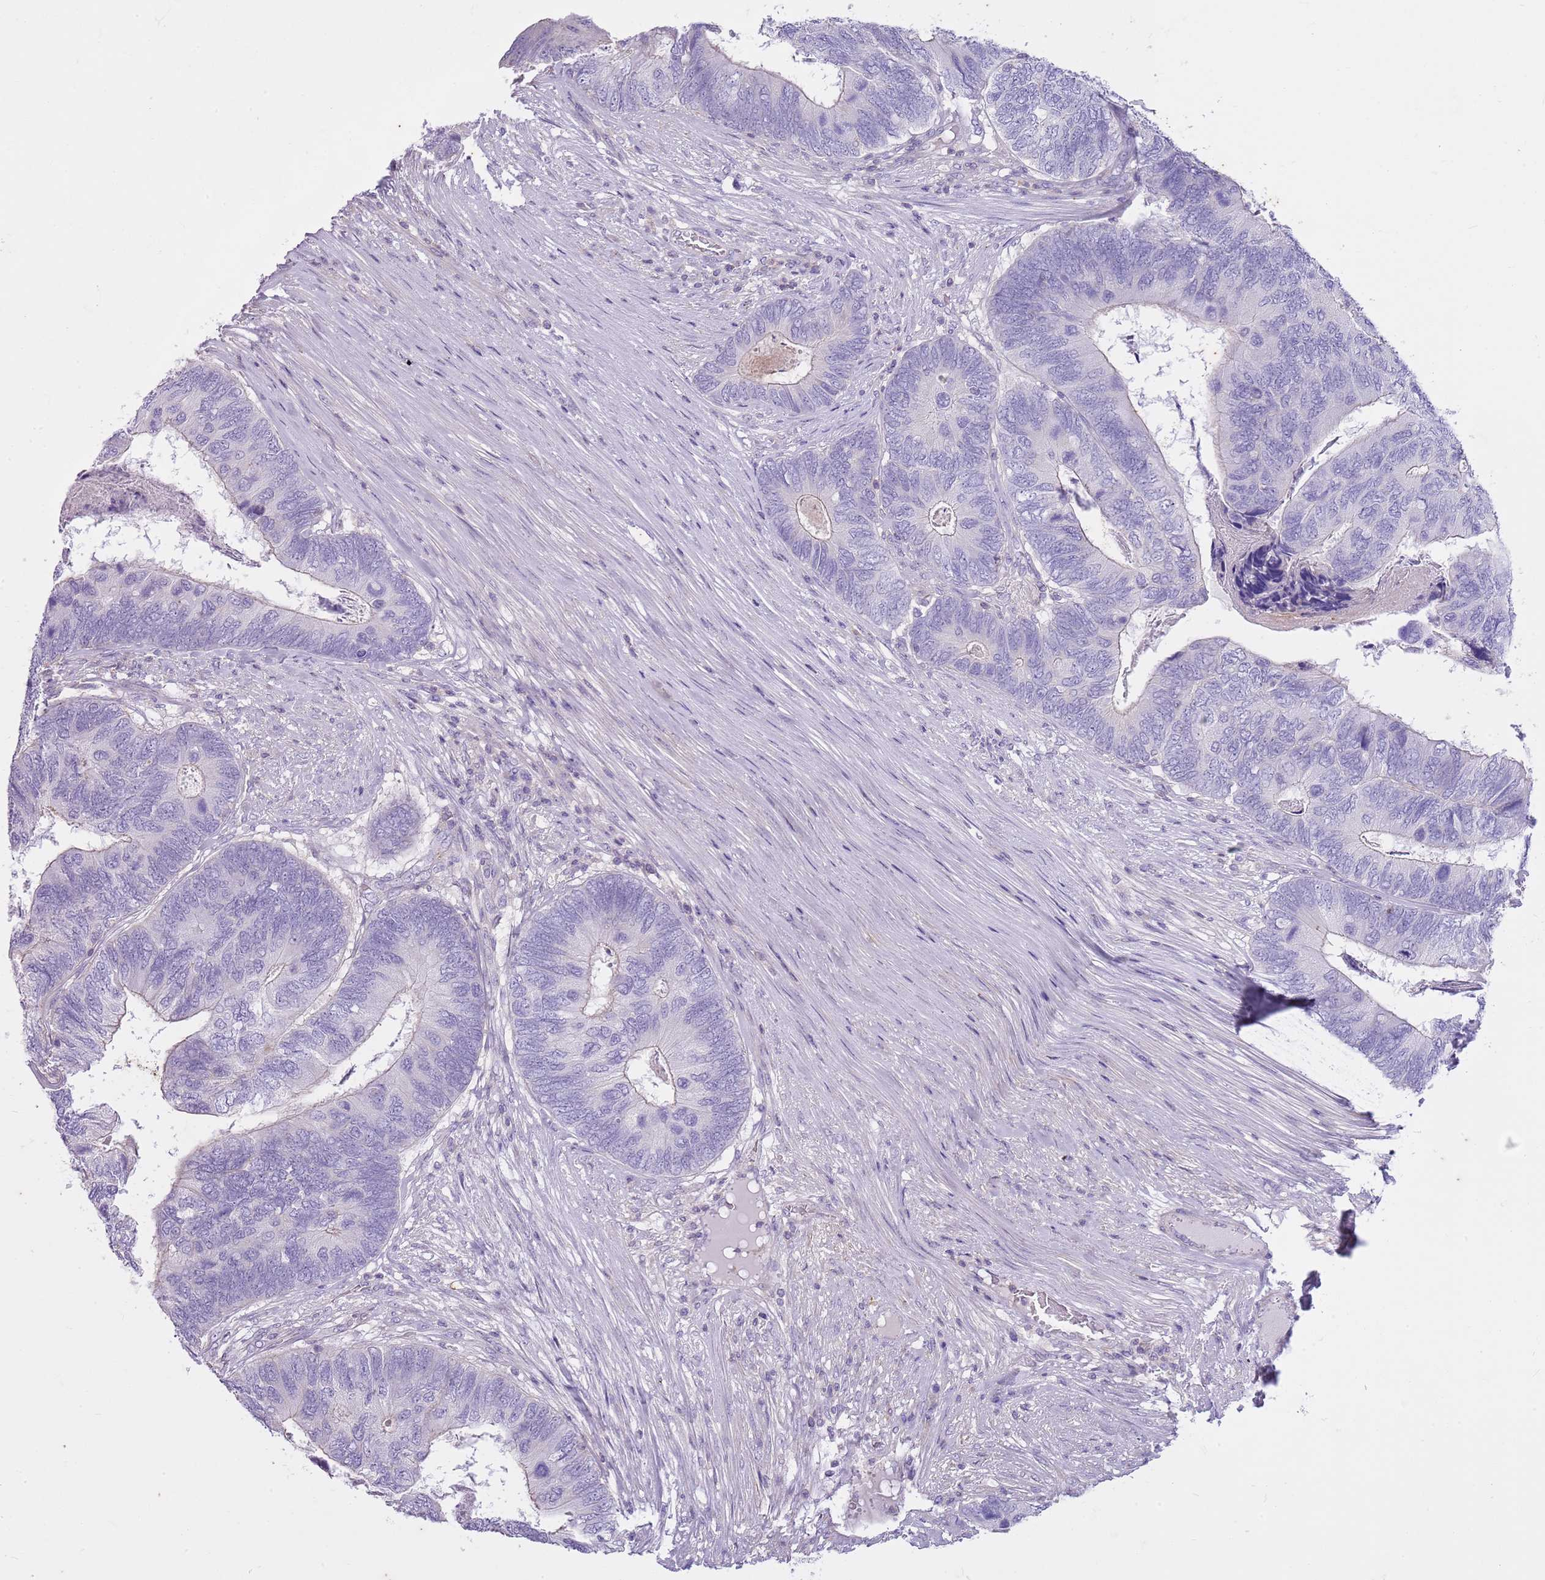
{"staining": {"intensity": "negative", "quantity": "none", "location": "none"}, "tissue": "colorectal cancer", "cell_type": "Tumor cells", "image_type": "cancer", "snomed": [{"axis": "morphology", "description": "Adenocarcinoma, NOS"}, {"axis": "topography", "description": "Colon"}], "caption": "This is a micrograph of immunohistochemistry (IHC) staining of adenocarcinoma (colorectal), which shows no staining in tumor cells. (DAB IHC visualized using brightfield microscopy, high magnification).", "gene": "CNPPD1", "patient": {"sex": "female", "age": 67}}